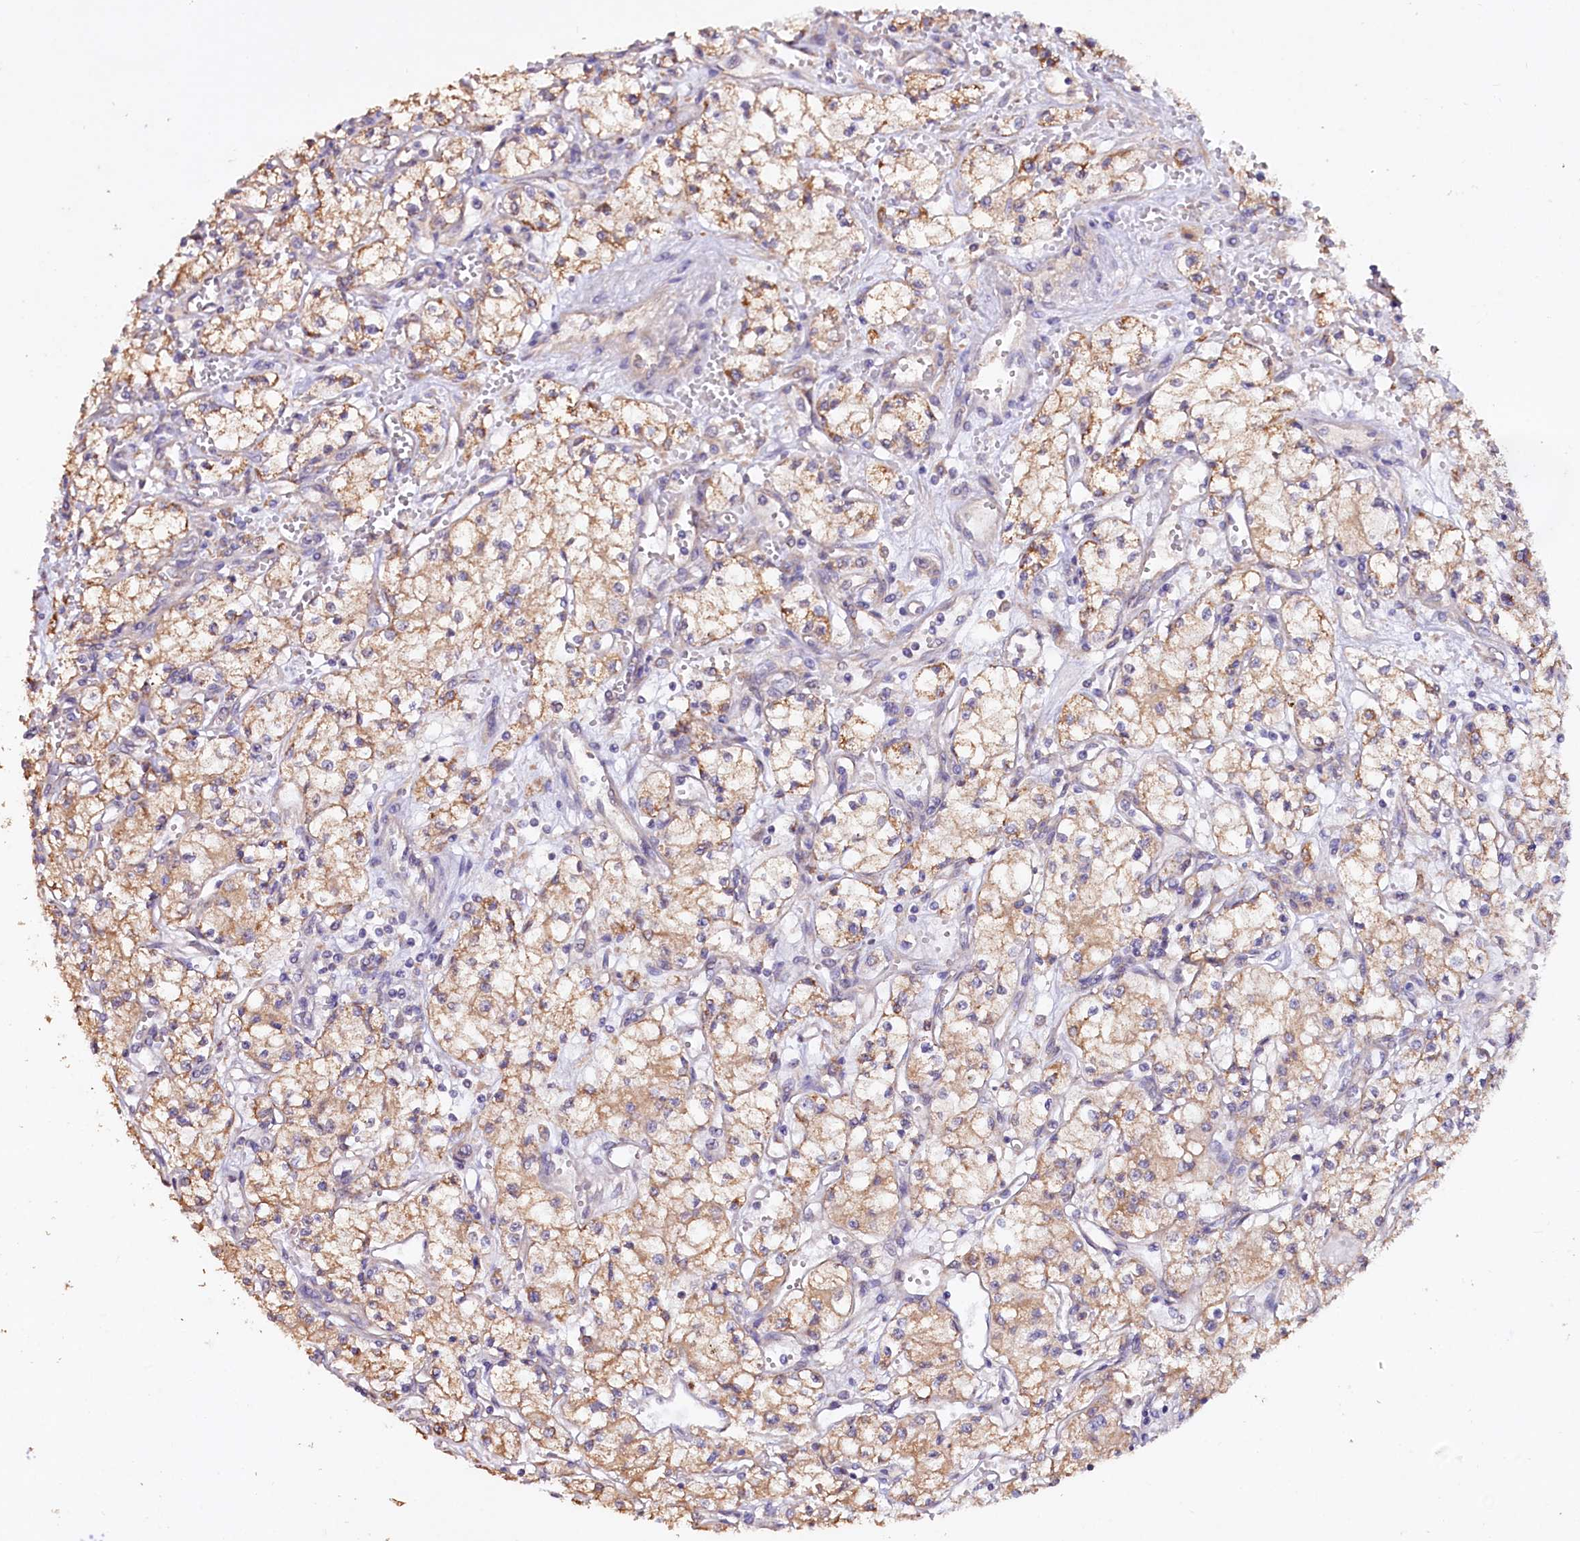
{"staining": {"intensity": "moderate", "quantity": "25%-75%", "location": "cytoplasmic/membranous"}, "tissue": "renal cancer", "cell_type": "Tumor cells", "image_type": "cancer", "snomed": [{"axis": "morphology", "description": "Adenocarcinoma, NOS"}, {"axis": "topography", "description": "Kidney"}], "caption": "High-magnification brightfield microscopy of renal cancer (adenocarcinoma) stained with DAB (brown) and counterstained with hematoxylin (blue). tumor cells exhibit moderate cytoplasmic/membranous expression is identified in about25%-75% of cells.", "gene": "ETFBKMT", "patient": {"sex": "male", "age": 59}}